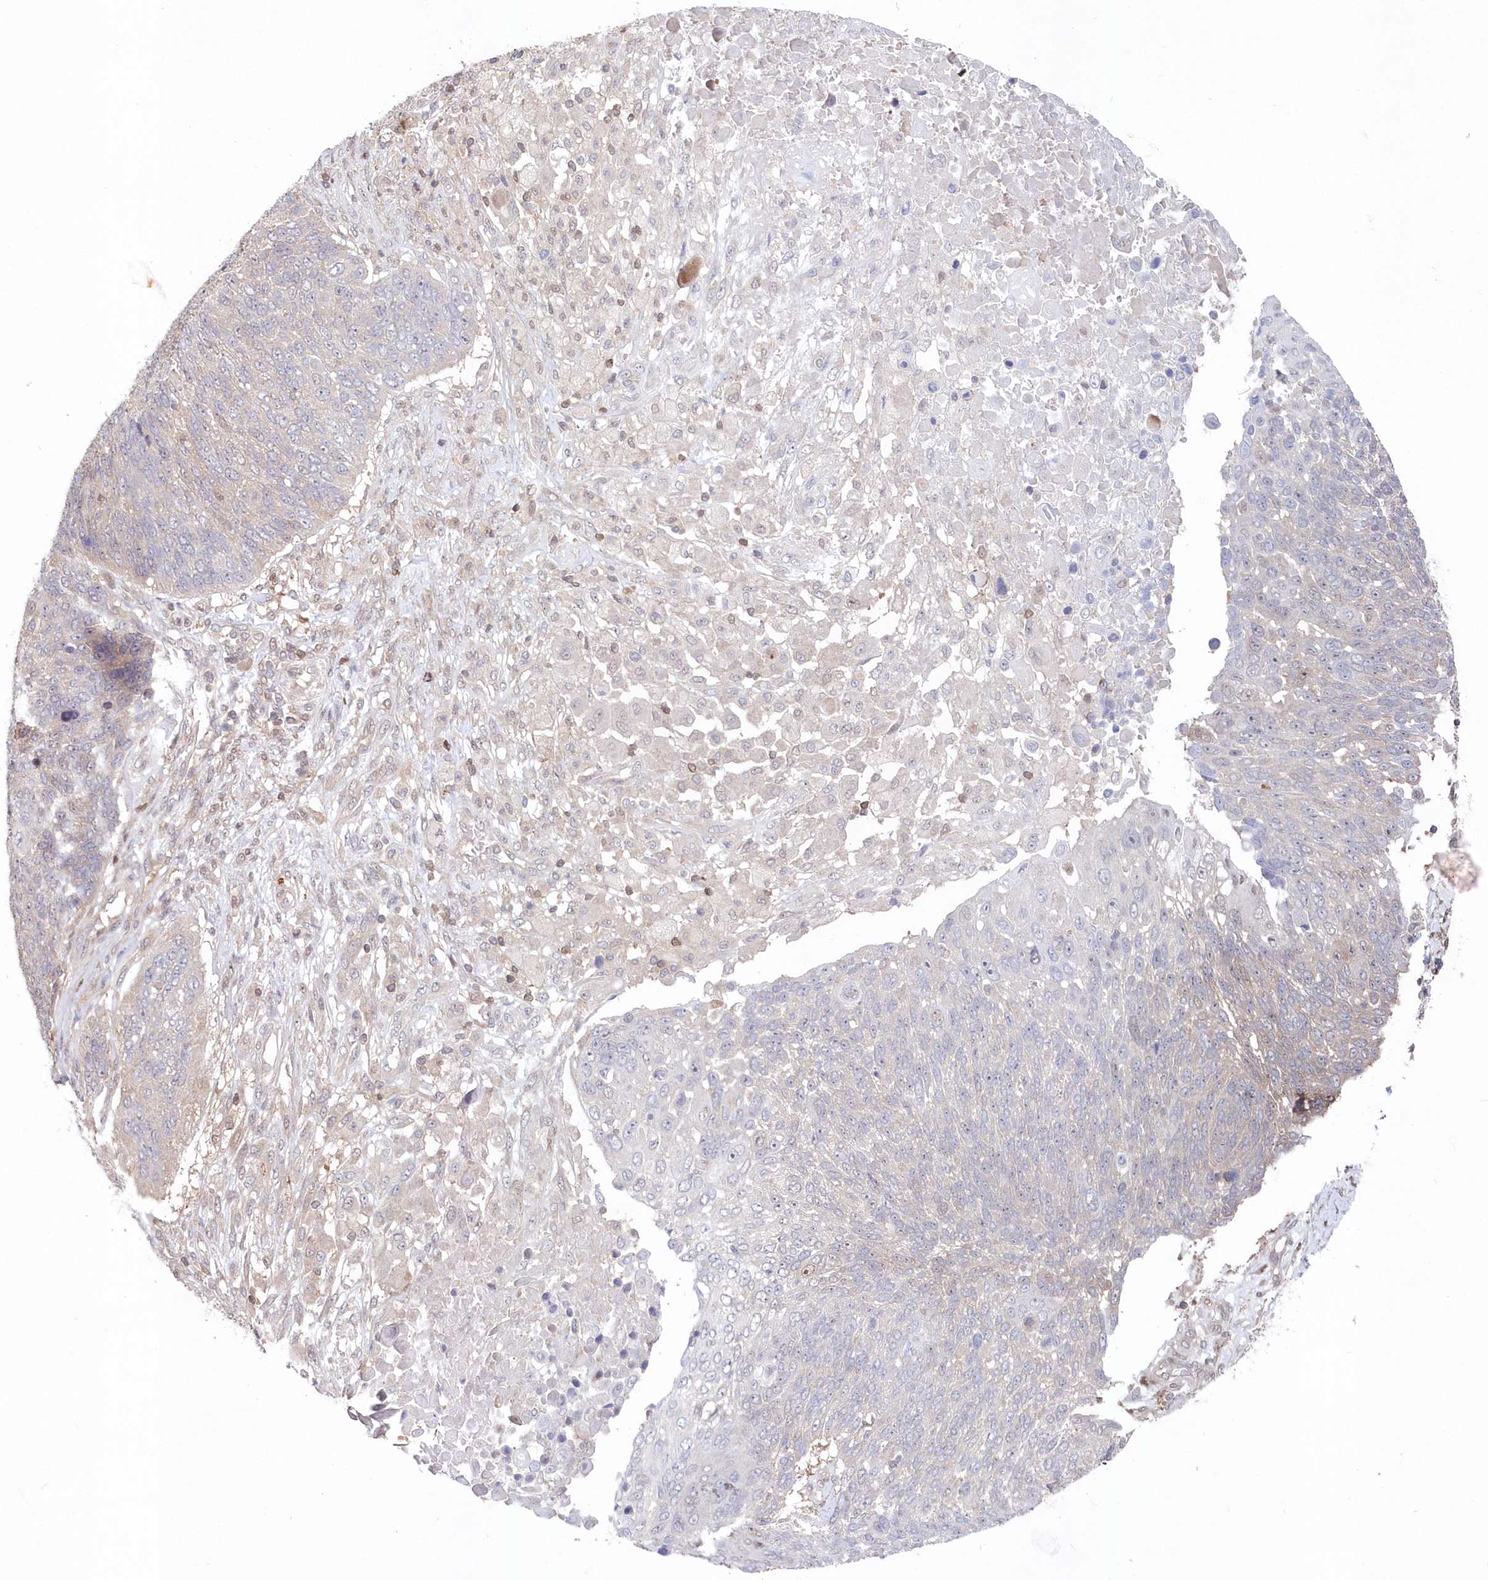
{"staining": {"intensity": "negative", "quantity": "none", "location": "none"}, "tissue": "lung cancer", "cell_type": "Tumor cells", "image_type": "cancer", "snomed": [{"axis": "morphology", "description": "Squamous cell carcinoma, NOS"}, {"axis": "topography", "description": "Lung"}], "caption": "Immunohistochemistry (IHC) of squamous cell carcinoma (lung) shows no positivity in tumor cells. (Immunohistochemistry (IHC), brightfield microscopy, high magnification).", "gene": "ABHD14B", "patient": {"sex": "male", "age": 66}}